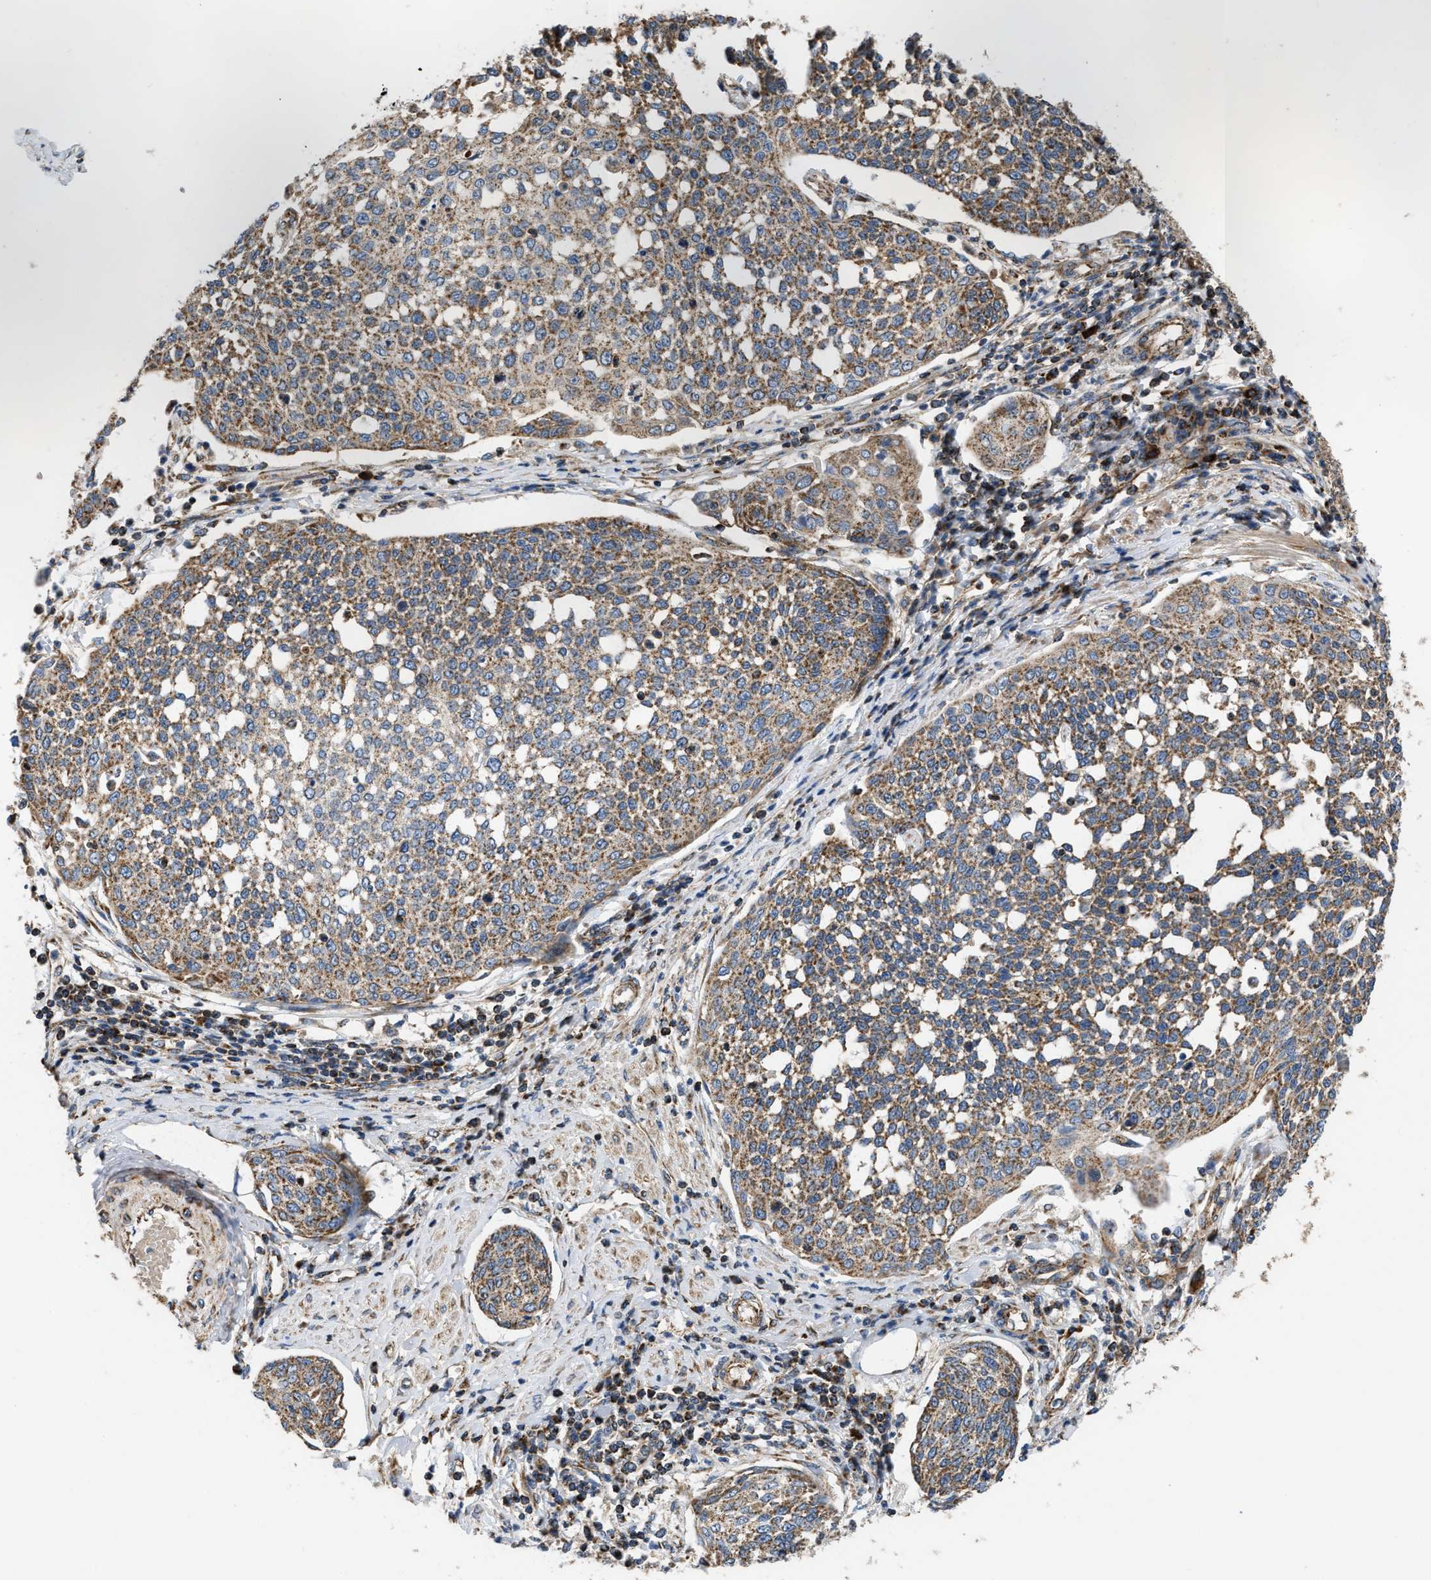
{"staining": {"intensity": "moderate", "quantity": ">75%", "location": "cytoplasmic/membranous"}, "tissue": "cervical cancer", "cell_type": "Tumor cells", "image_type": "cancer", "snomed": [{"axis": "morphology", "description": "Squamous cell carcinoma, NOS"}, {"axis": "topography", "description": "Cervix"}], "caption": "Moderate cytoplasmic/membranous protein staining is present in approximately >75% of tumor cells in squamous cell carcinoma (cervical).", "gene": "OPTN", "patient": {"sex": "female", "age": 34}}